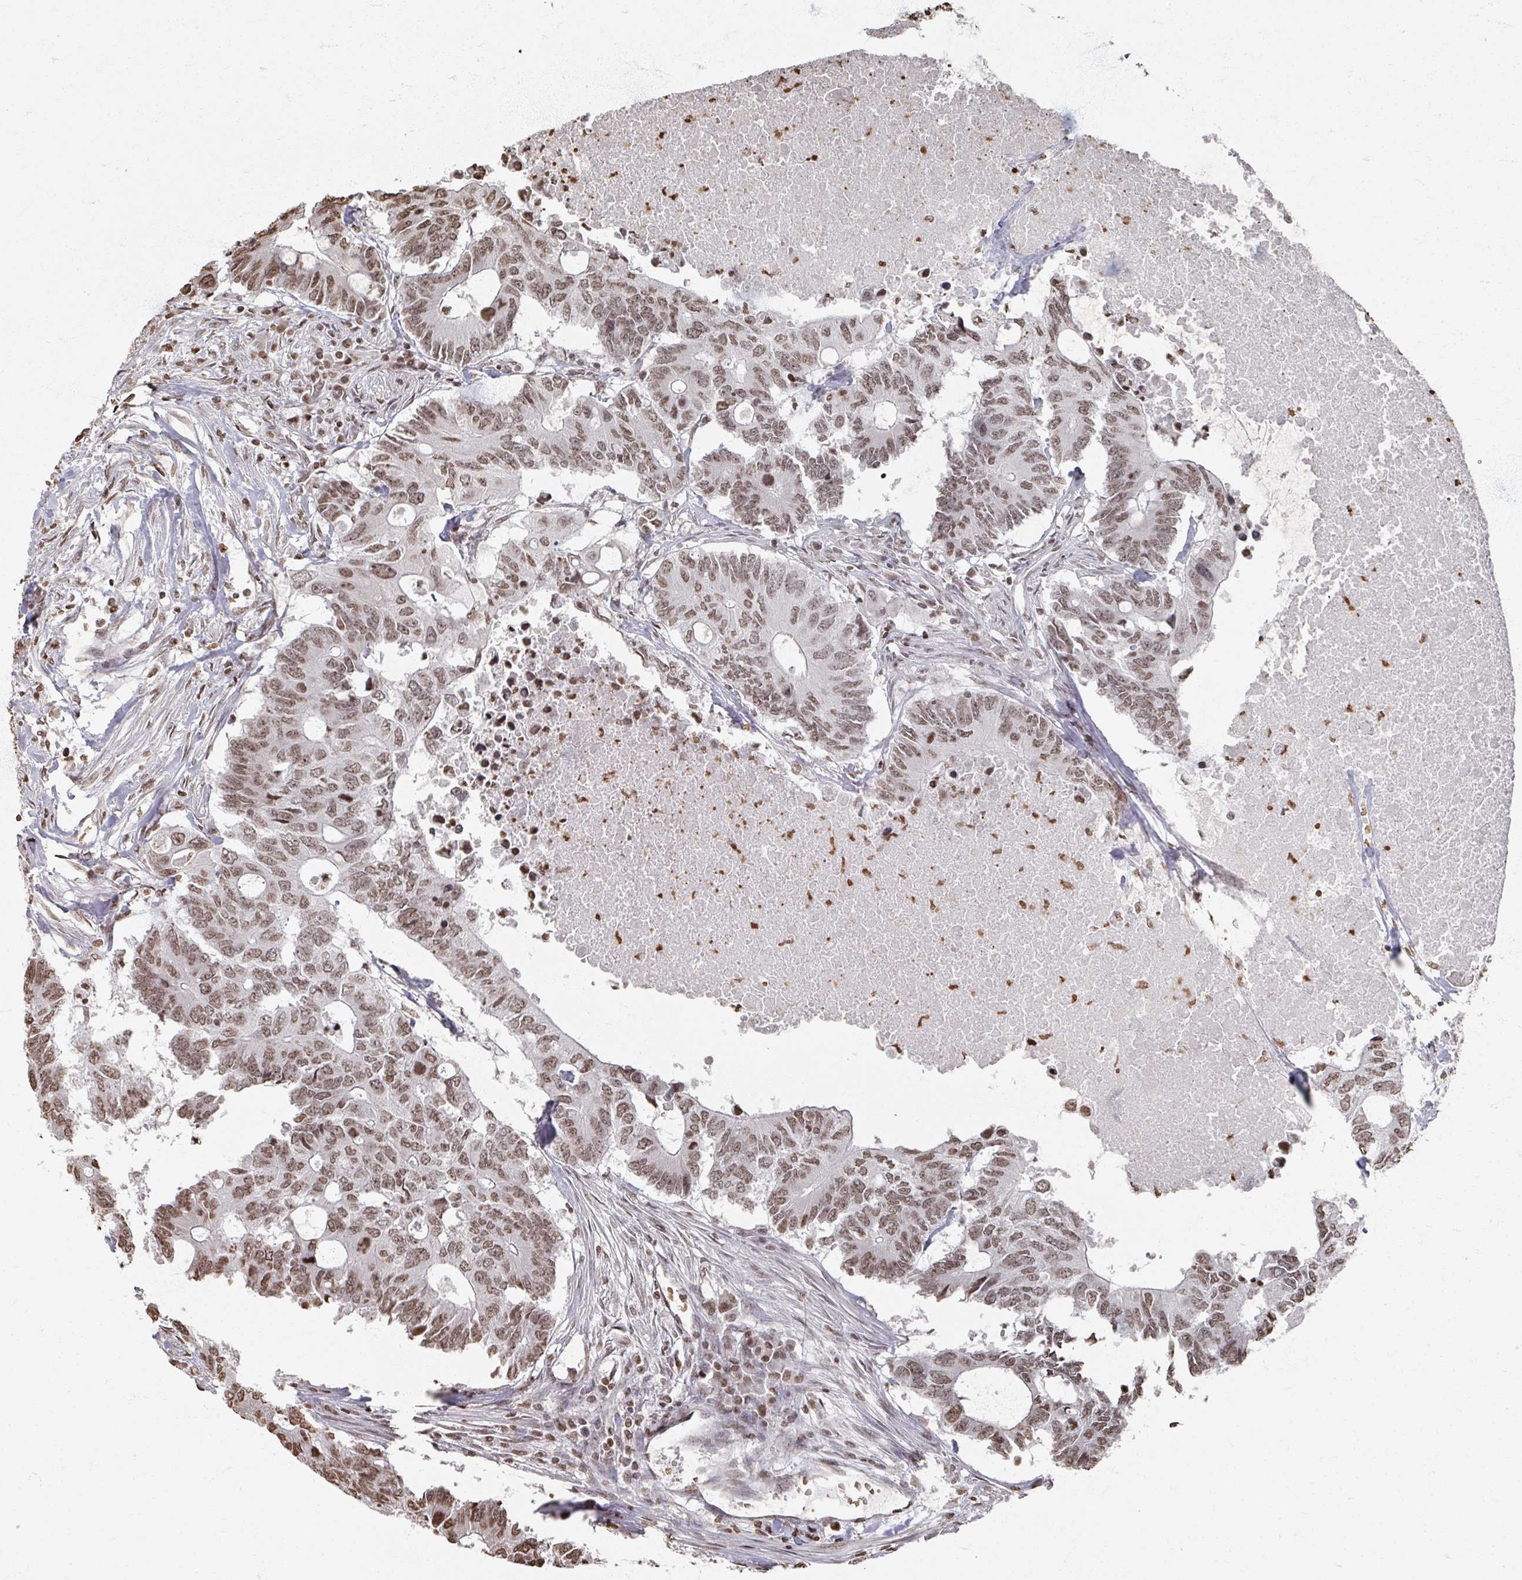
{"staining": {"intensity": "moderate", "quantity": ">75%", "location": "nuclear"}, "tissue": "colorectal cancer", "cell_type": "Tumor cells", "image_type": "cancer", "snomed": [{"axis": "morphology", "description": "Adenocarcinoma, NOS"}, {"axis": "topography", "description": "Colon"}], "caption": "Colorectal cancer (adenocarcinoma) stained with a protein marker reveals moderate staining in tumor cells.", "gene": "DCUN1D5", "patient": {"sex": "male", "age": 71}}